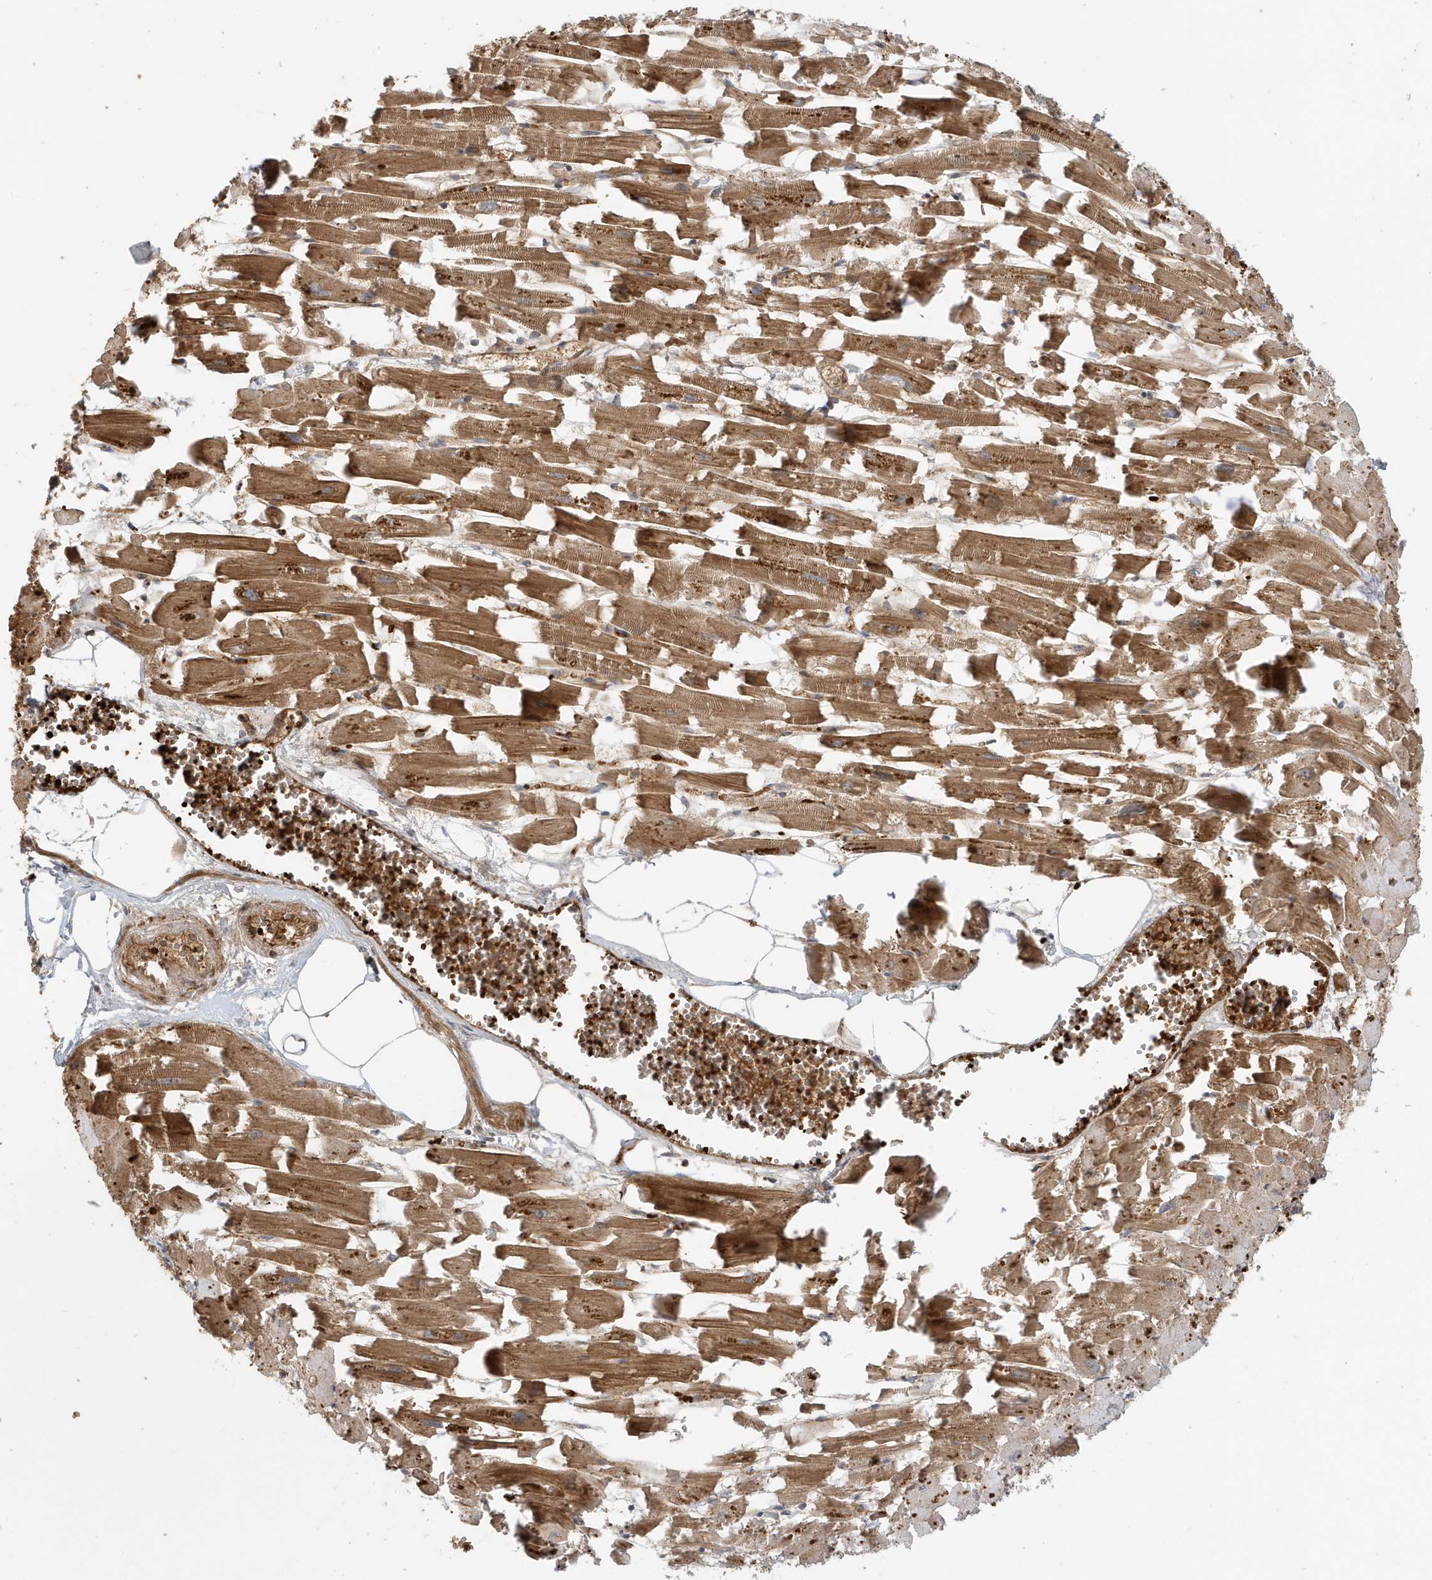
{"staining": {"intensity": "moderate", "quantity": ">75%", "location": "cytoplasmic/membranous"}, "tissue": "heart muscle", "cell_type": "Cardiomyocytes", "image_type": "normal", "snomed": [{"axis": "morphology", "description": "Normal tissue, NOS"}, {"axis": "topography", "description": "Heart"}], "caption": "An image of heart muscle stained for a protein exhibits moderate cytoplasmic/membranous brown staining in cardiomyocytes.", "gene": "FYCO1", "patient": {"sex": "female", "age": 64}}